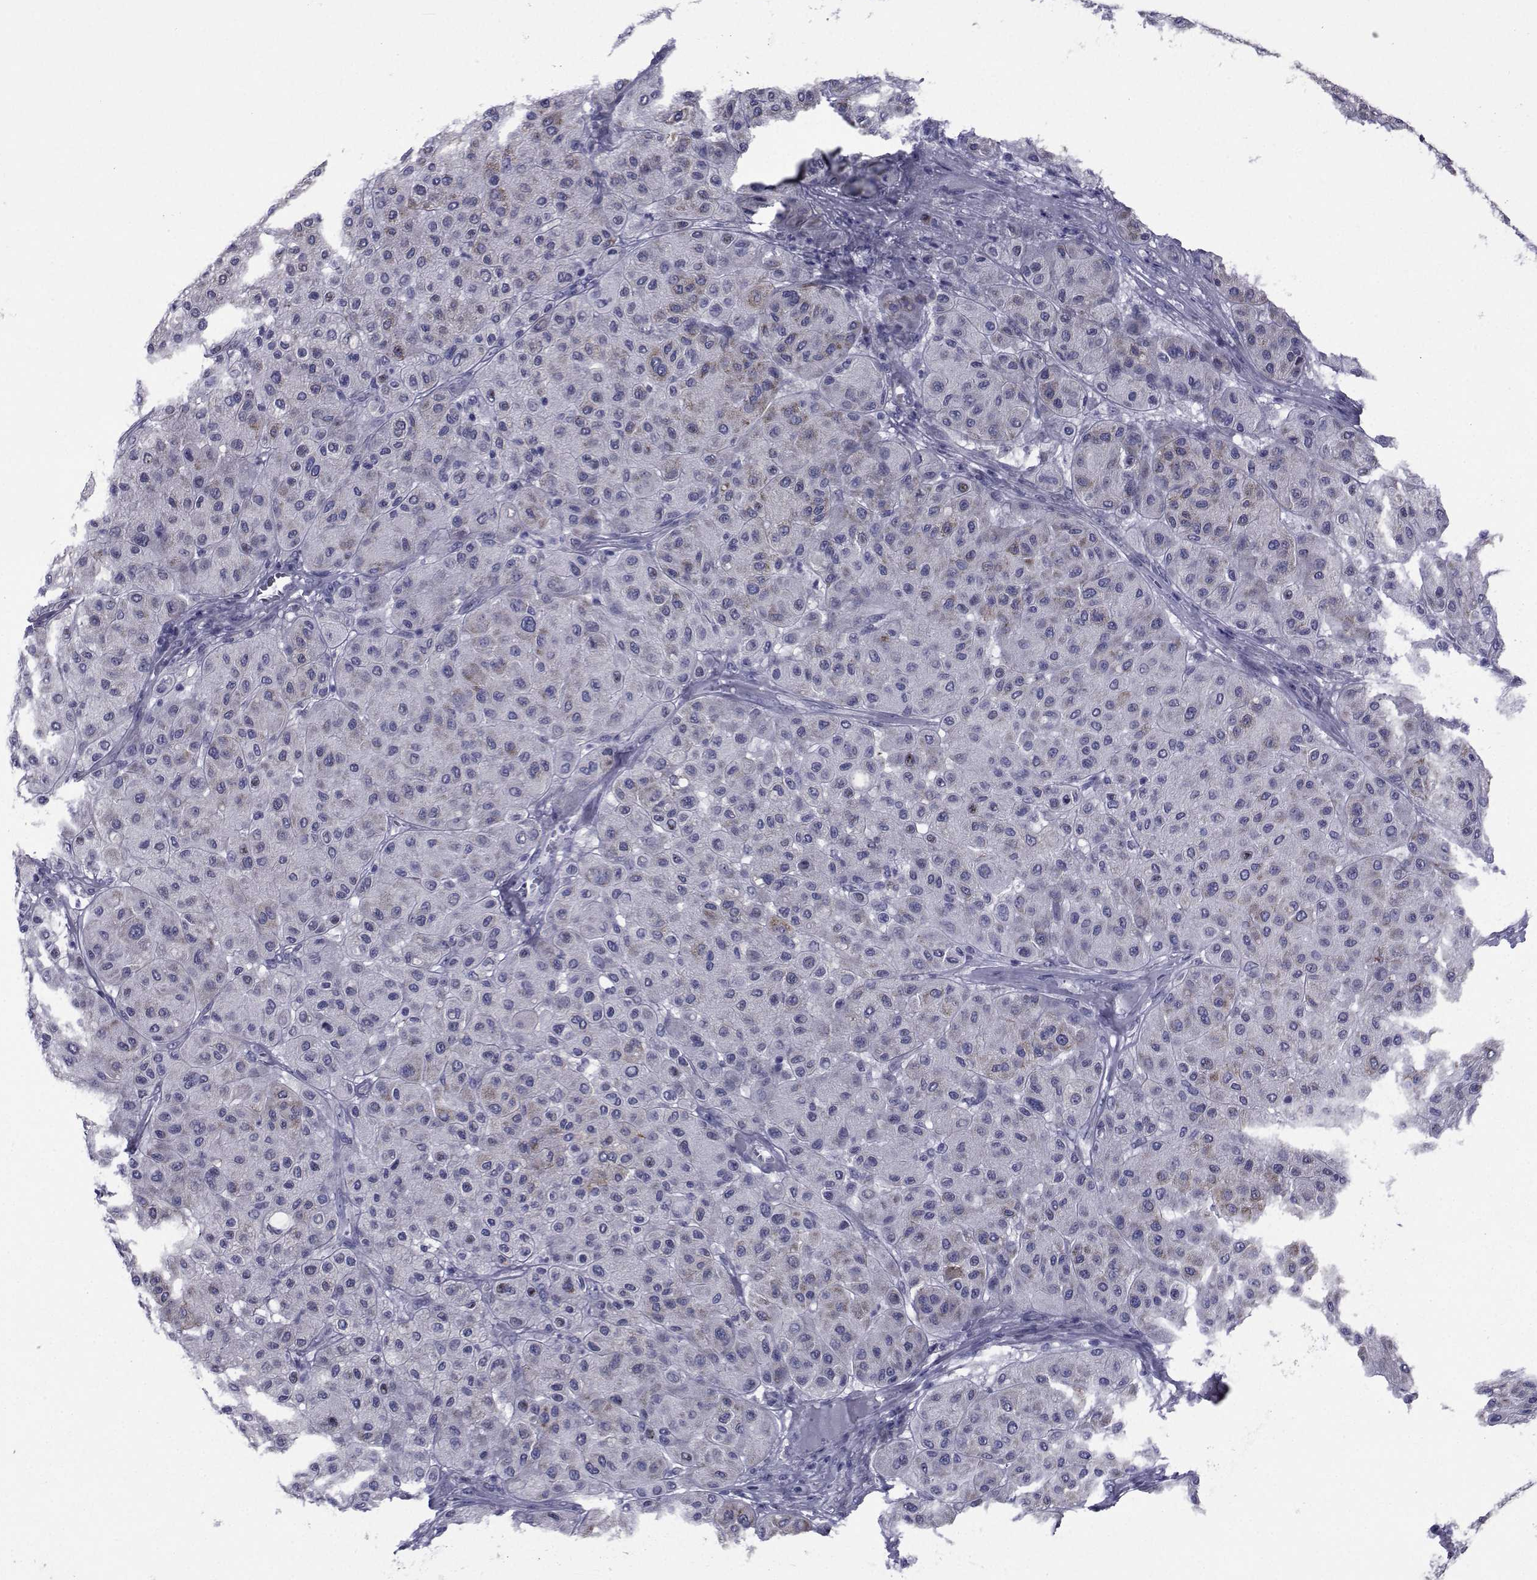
{"staining": {"intensity": "negative", "quantity": "none", "location": "none"}, "tissue": "melanoma", "cell_type": "Tumor cells", "image_type": "cancer", "snomed": [{"axis": "morphology", "description": "Malignant melanoma, Metastatic site"}, {"axis": "topography", "description": "Smooth muscle"}], "caption": "Protein analysis of melanoma displays no significant staining in tumor cells. (Brightfield microscopy of DAB immunohistochemistry at high magnification).", "gene": "ROPN1", "patient": {"sex": "male", "age": 41}}